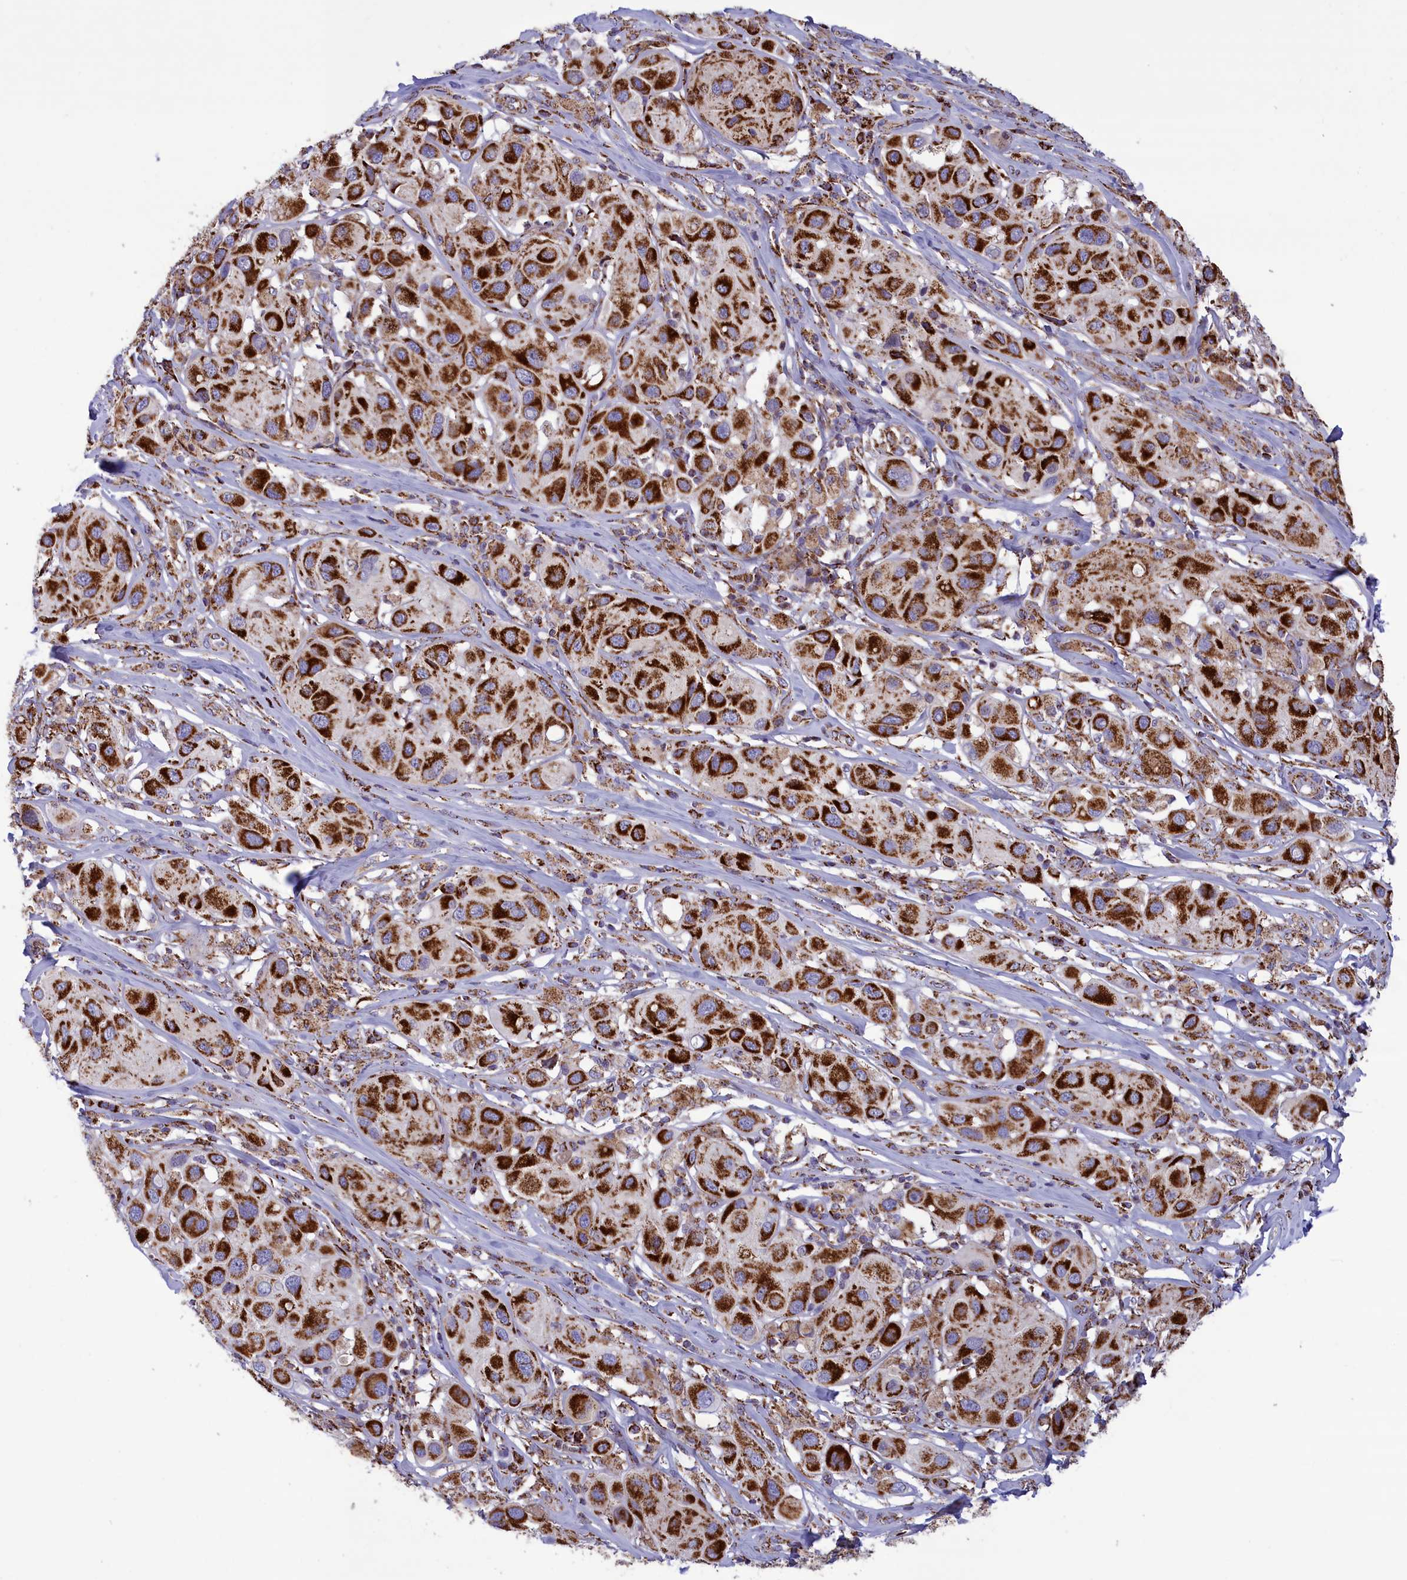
{"staining": {"intensity": "strong", "quantity": ">75%", "location": "cytoplasmic/membranous"}, "tissue": "melanoma", "cell_type": "Tumor cells", "image_type": "cancer", "snomed": [{"axis": "morphology", "description": "Malignant melanoma, Metastatic site"}, {"axis": "topography", "description": "Skin"}], "caption": "Immunohistochemical staining of human melanoma shows high levels of strong cytoplasmic/membranous positivity in about >75% of tumor cells. (brown staining indicates protein expression, while blue staining denotes nuclei).", "gene": "ISOC2", "patient": {"sex": "male", "age": 41}}